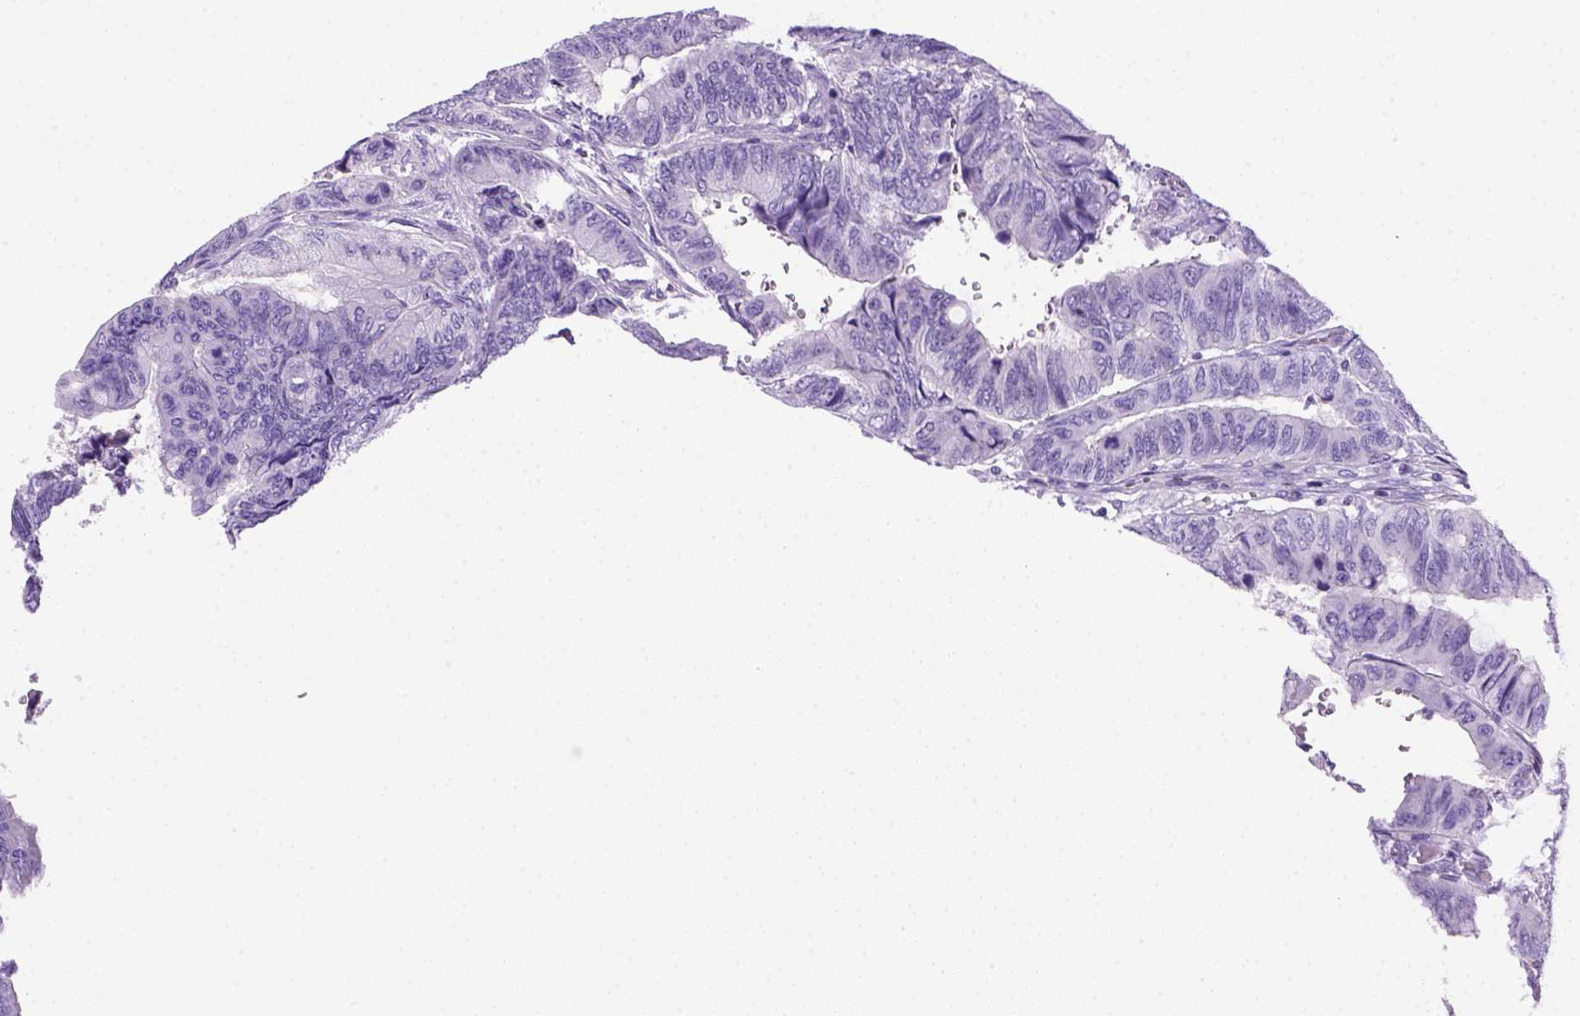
{"staining": {"intensity": "negative", "quantity": "none", "location": "none"}, "tissue": "colorectal cancer", "cell_type": "Tumor cells", "image_type": "cancer", "snomed": [{"axis": "morphology", "description": "Normal tissue, NOS"}, {"axis": "morphology", "description": "Adenocarcinoma, NOS"}, {"axis": "topography", "description": "Rectum"}, {"axis": "topography", "description": "Peripheral nerve tissue"}], "caption": "This is a histopathology image of immunohistochemistry (IHC) staining of colorectal cancer (adenocarcinoma), which shows no positivity in tumor cells.", "gene": "ARHGEF33", "patient": {"sex": "male", "age": 92}}